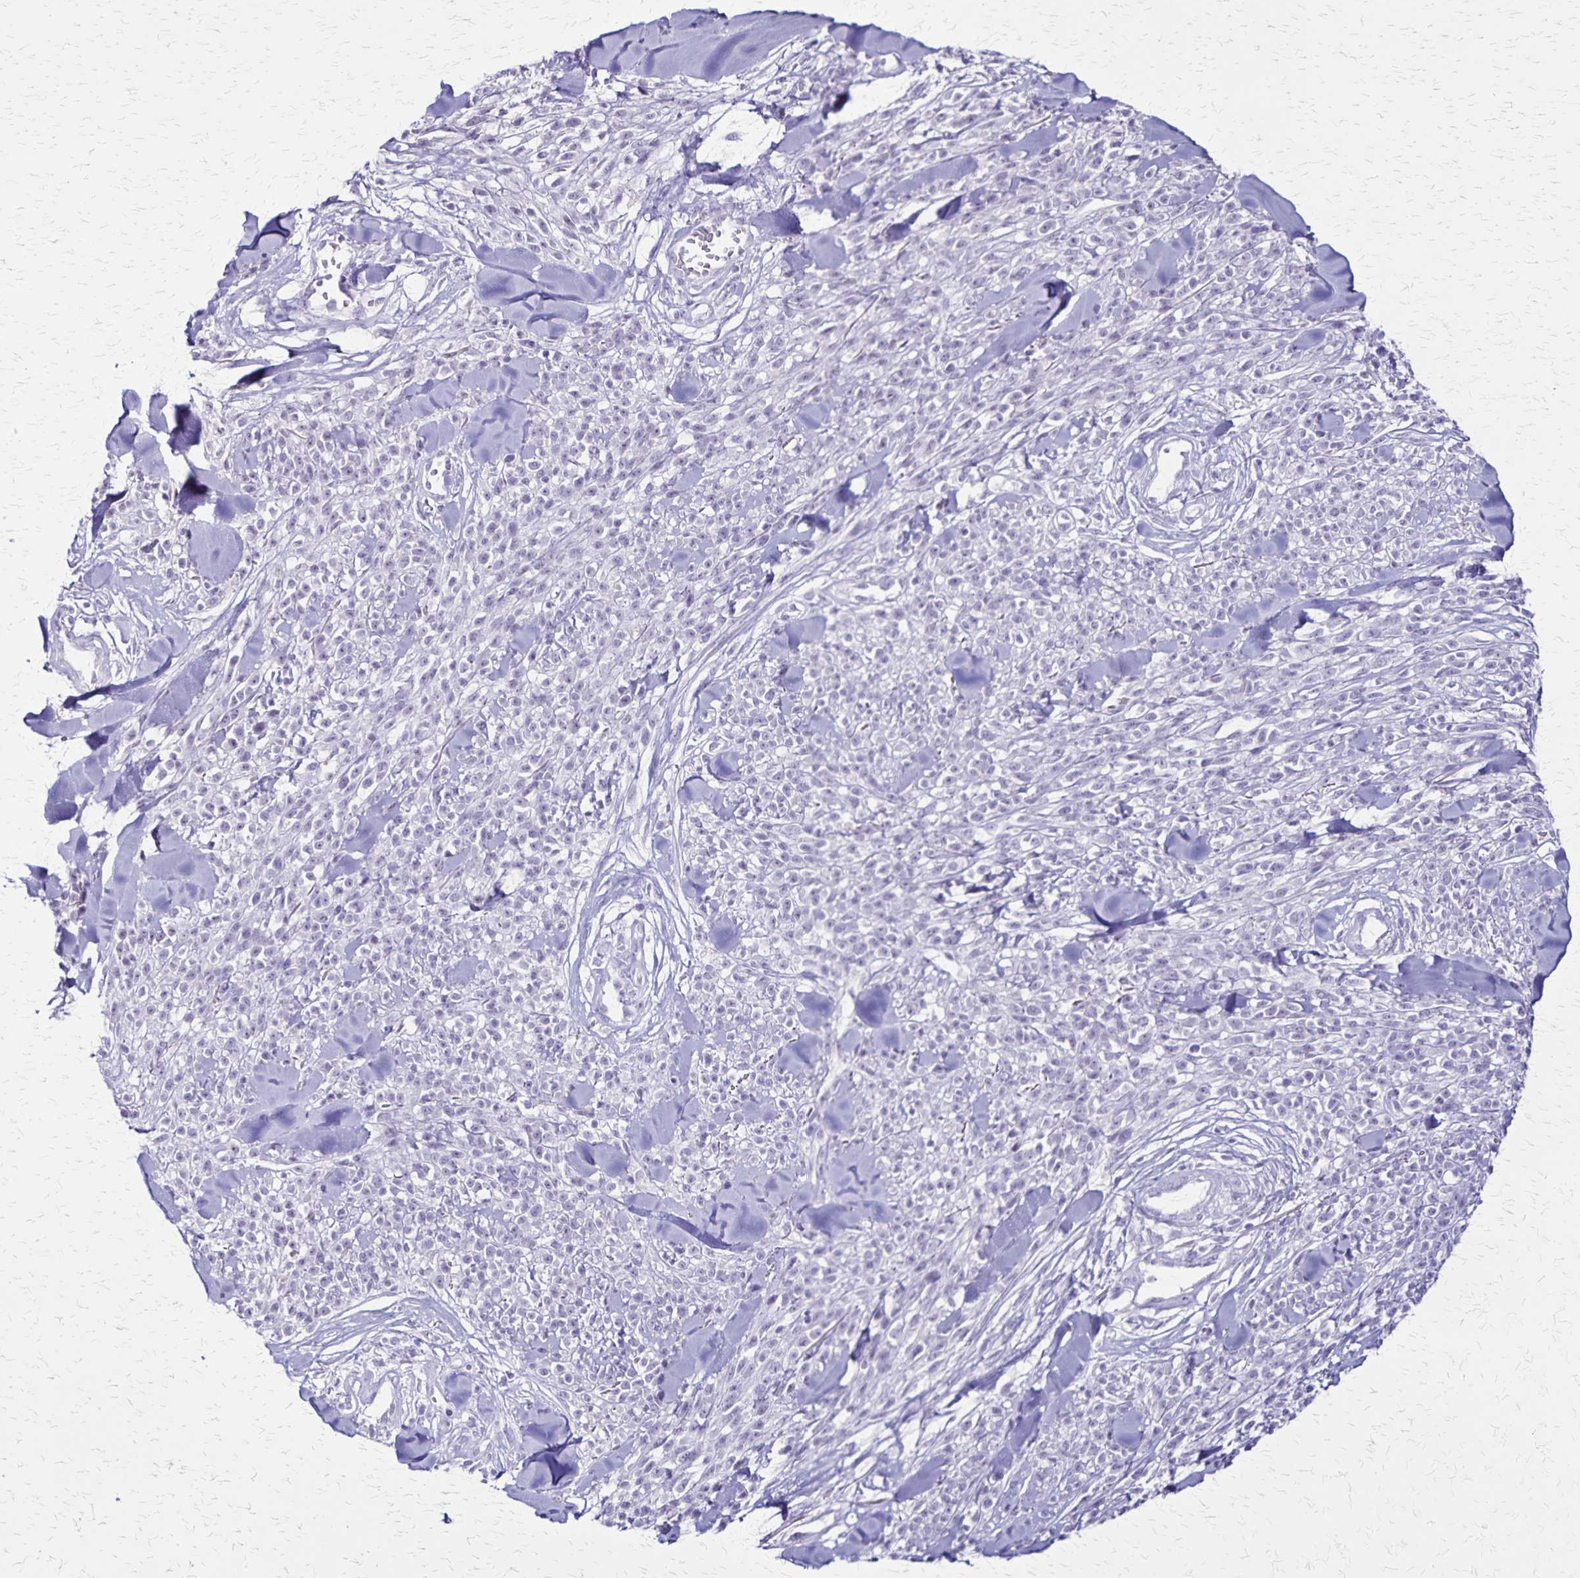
{"staining": {"intensity": "negative", "quantity": "none", "location": "none"}, "tissue": "melanoma", "cell_type": "Tumor cells", "image_type": "cancer", "snomed": [{"axis": "morphology", "description": "Malignant melanoma, NOS"}, {"axis": "topography", "description": "Skin"}, {"axis": "topography", "description": "Skin of trunk"}], "caption": "Immunohistochemistry of human melanoma shows no staining in tumor cells.", "gene": "OR51B5", "patient": {"sex": "male", "age": 74}}